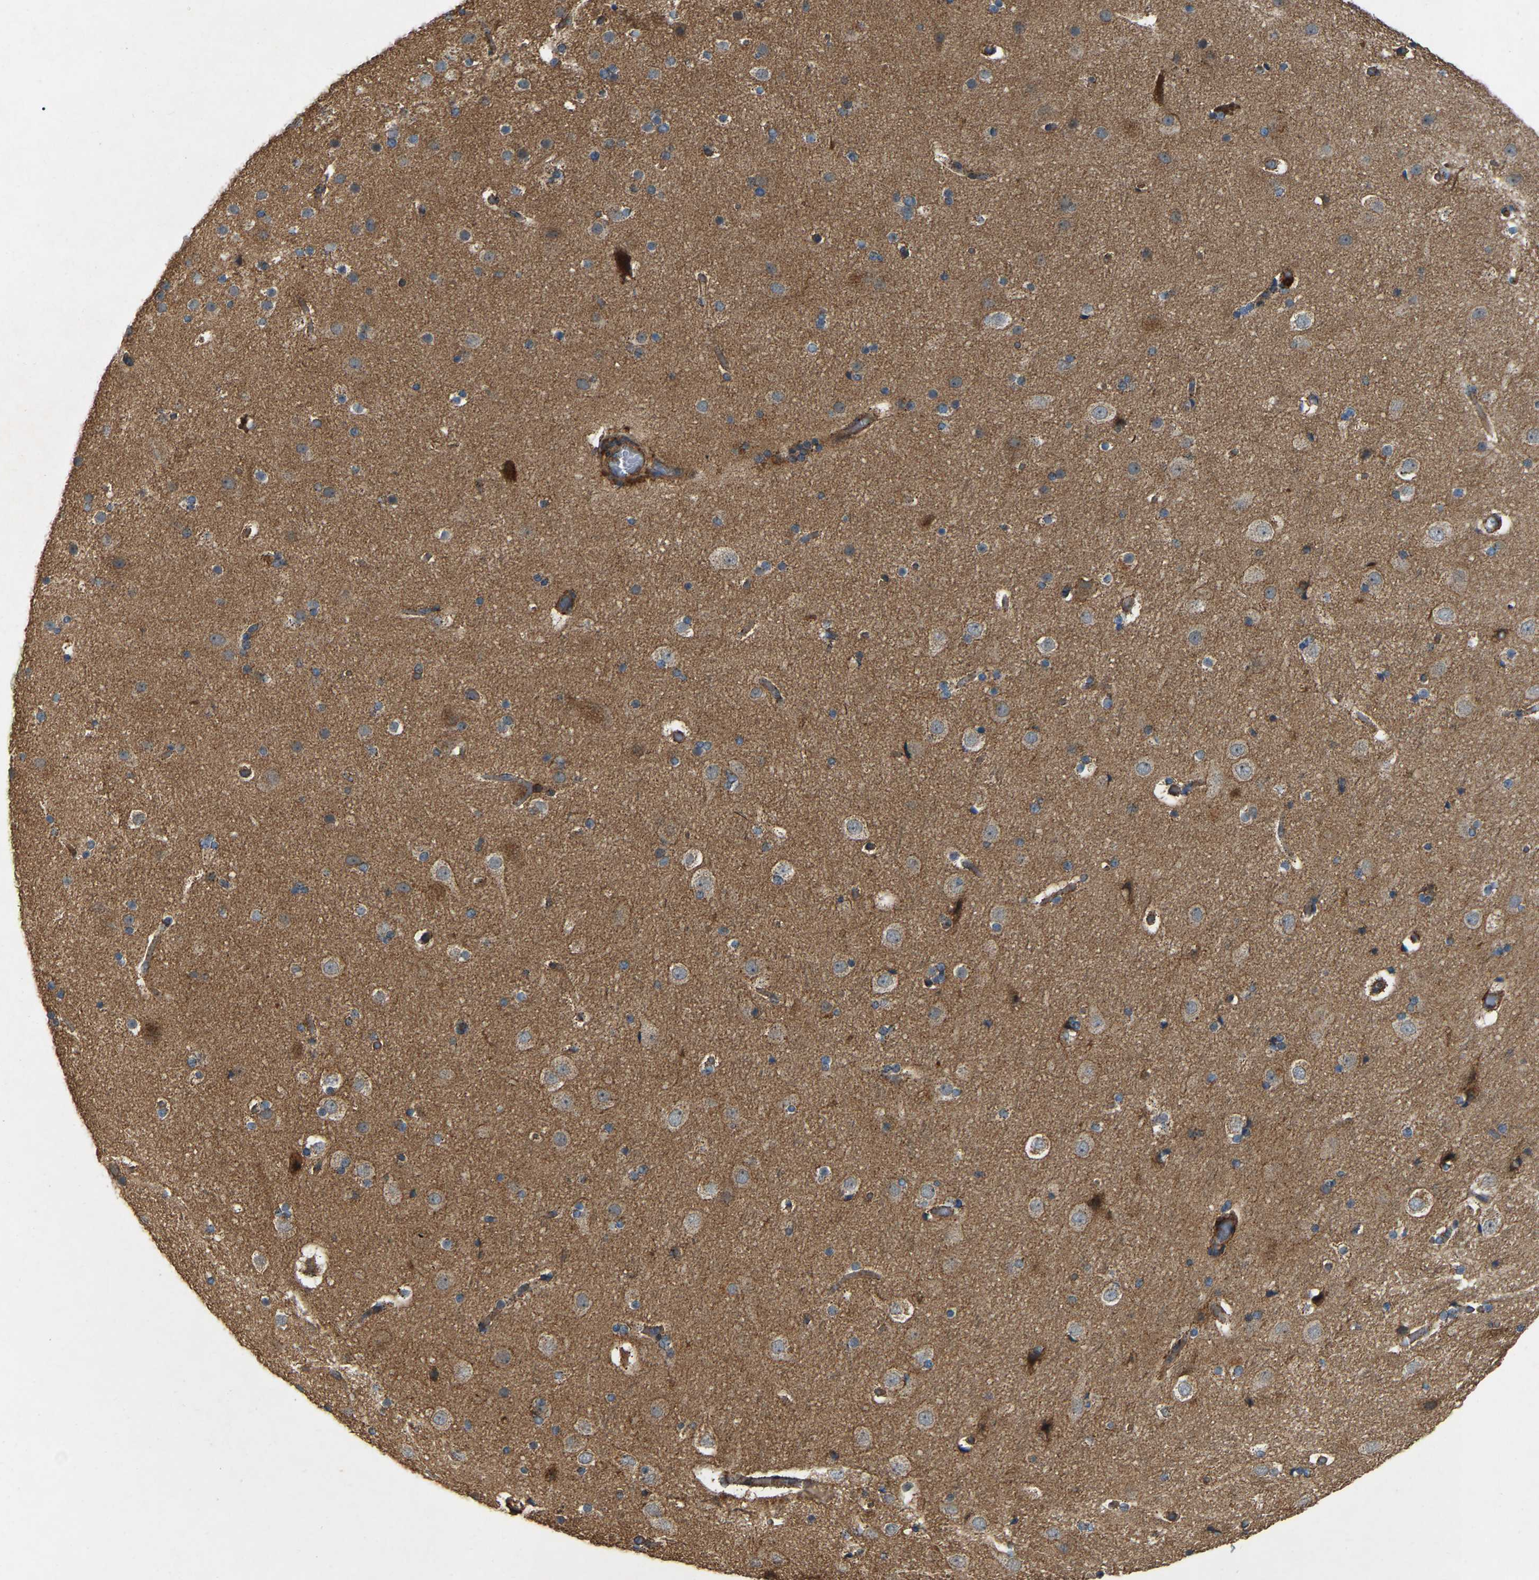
{"staining": {"intensity": "moderate", "quantity": ">75%", "location": "cytoplasmic/membranous"}, "tissue": "cerebral cortex", "cell_type": "Endothelial cells", "image_type": "normal", "snomed": [{"axis": "morphology", "description": "Normal tissue, NOS"}, {"axis": "topography", "description": "Cerebral cortex"}], "caption": "High-power microscopy captured an immunohistochemistry photomicrograph of normal cerebral cortex, revealing moderate cytoplasmic/membranous staining in about >75% of endothelial cells.", "gene": "SAMD9L", "patient": {"sex": "male", "age": 57}}